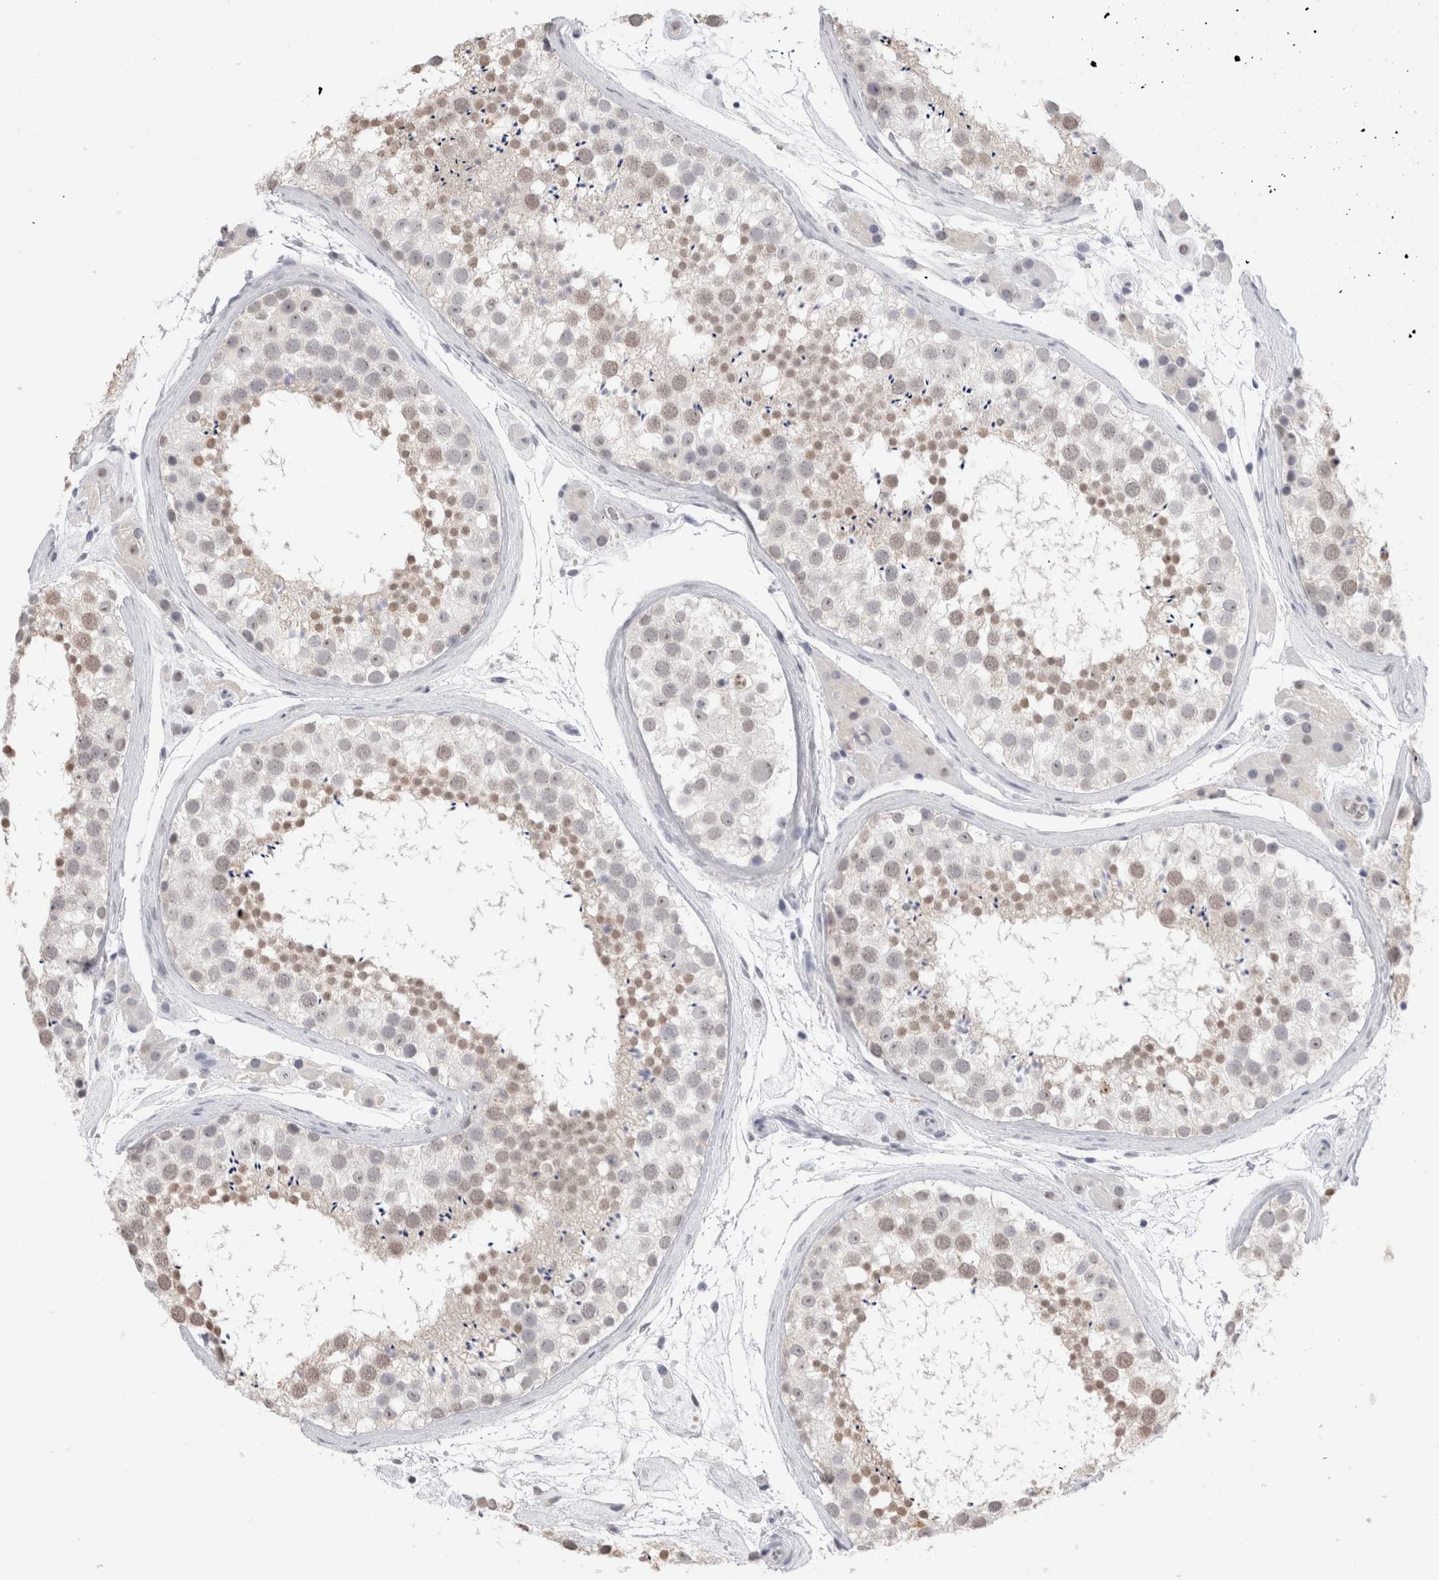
{"staining": {"intensity": "weak", "quantity": "25%-75%", "location": "nuclear"}, "tissue": "testis", "cell_type": "Cells in seminiferous ducts", "image_type": "normal", "snomed": [{"axis": "morphology", "description": "Normal tissue, NOS"}, {"axis": "topography", "description": "Testis"}], "caption": "DAB immunohistochemical staining of unremarkable human testis reveals weak nuclear protein positivity in approximately 25%-75% of cells in seminiferous ducts.", "gene": "CADM3", "patient": {"sex": "male", "age": 46}}